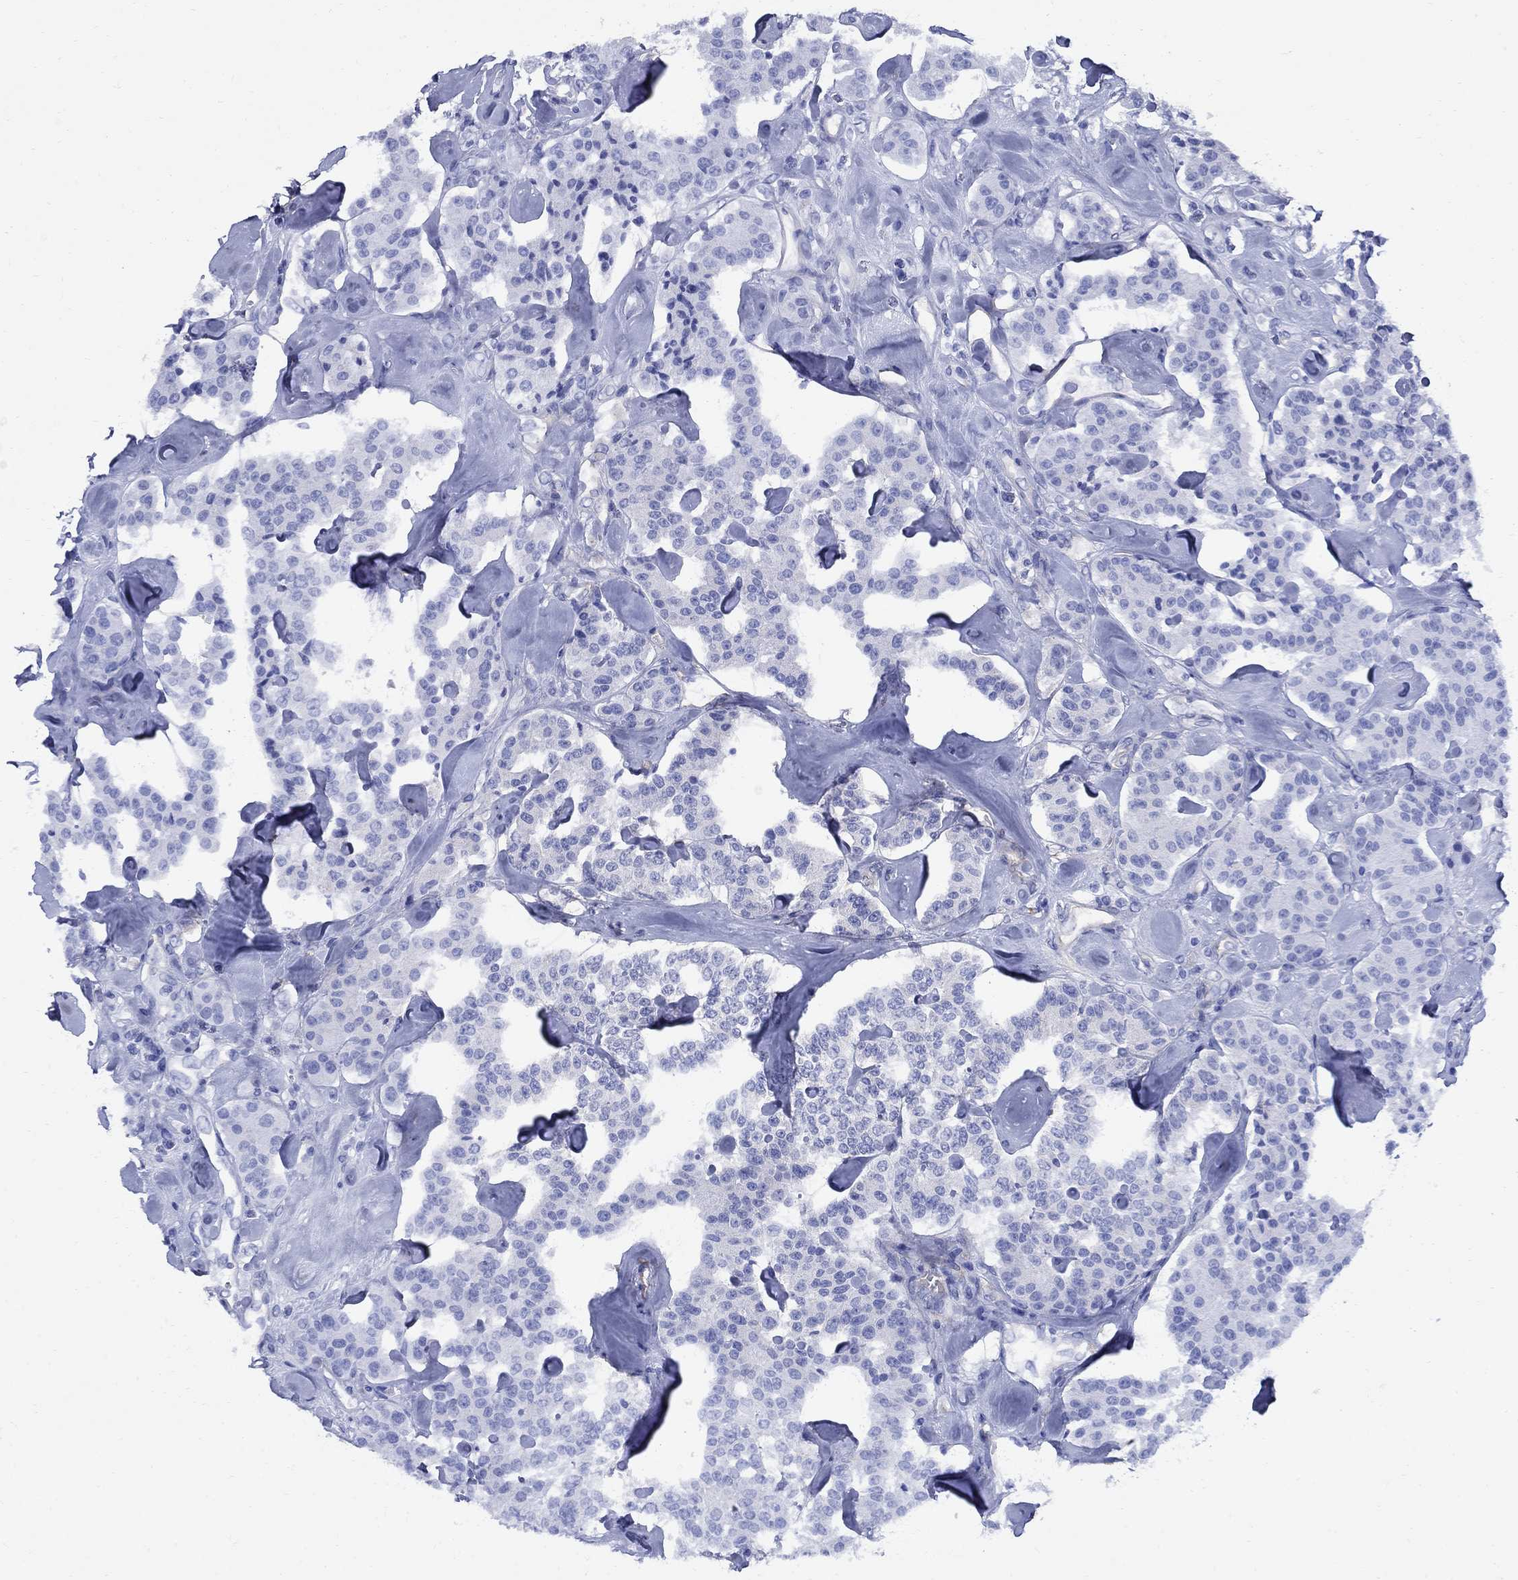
{"staining": {"intensity": "negative", "quantity": "none", "location": "none"}, "tissue": "carcinoid", "cell_type": "Tumor cells", "image_type": "cancer", "snomed": [{"axis": "morphology", "description": "Carcinoid, malignant, NOS"}, {"axis": "topography", "description": "Pancreas"}], "caption": "This is a photomicrograph of IHC staining of carcinoid, which shows no expression in tumor cells.", "gene": "SMCP", "patient": {"sex": "male", "age": 41}}